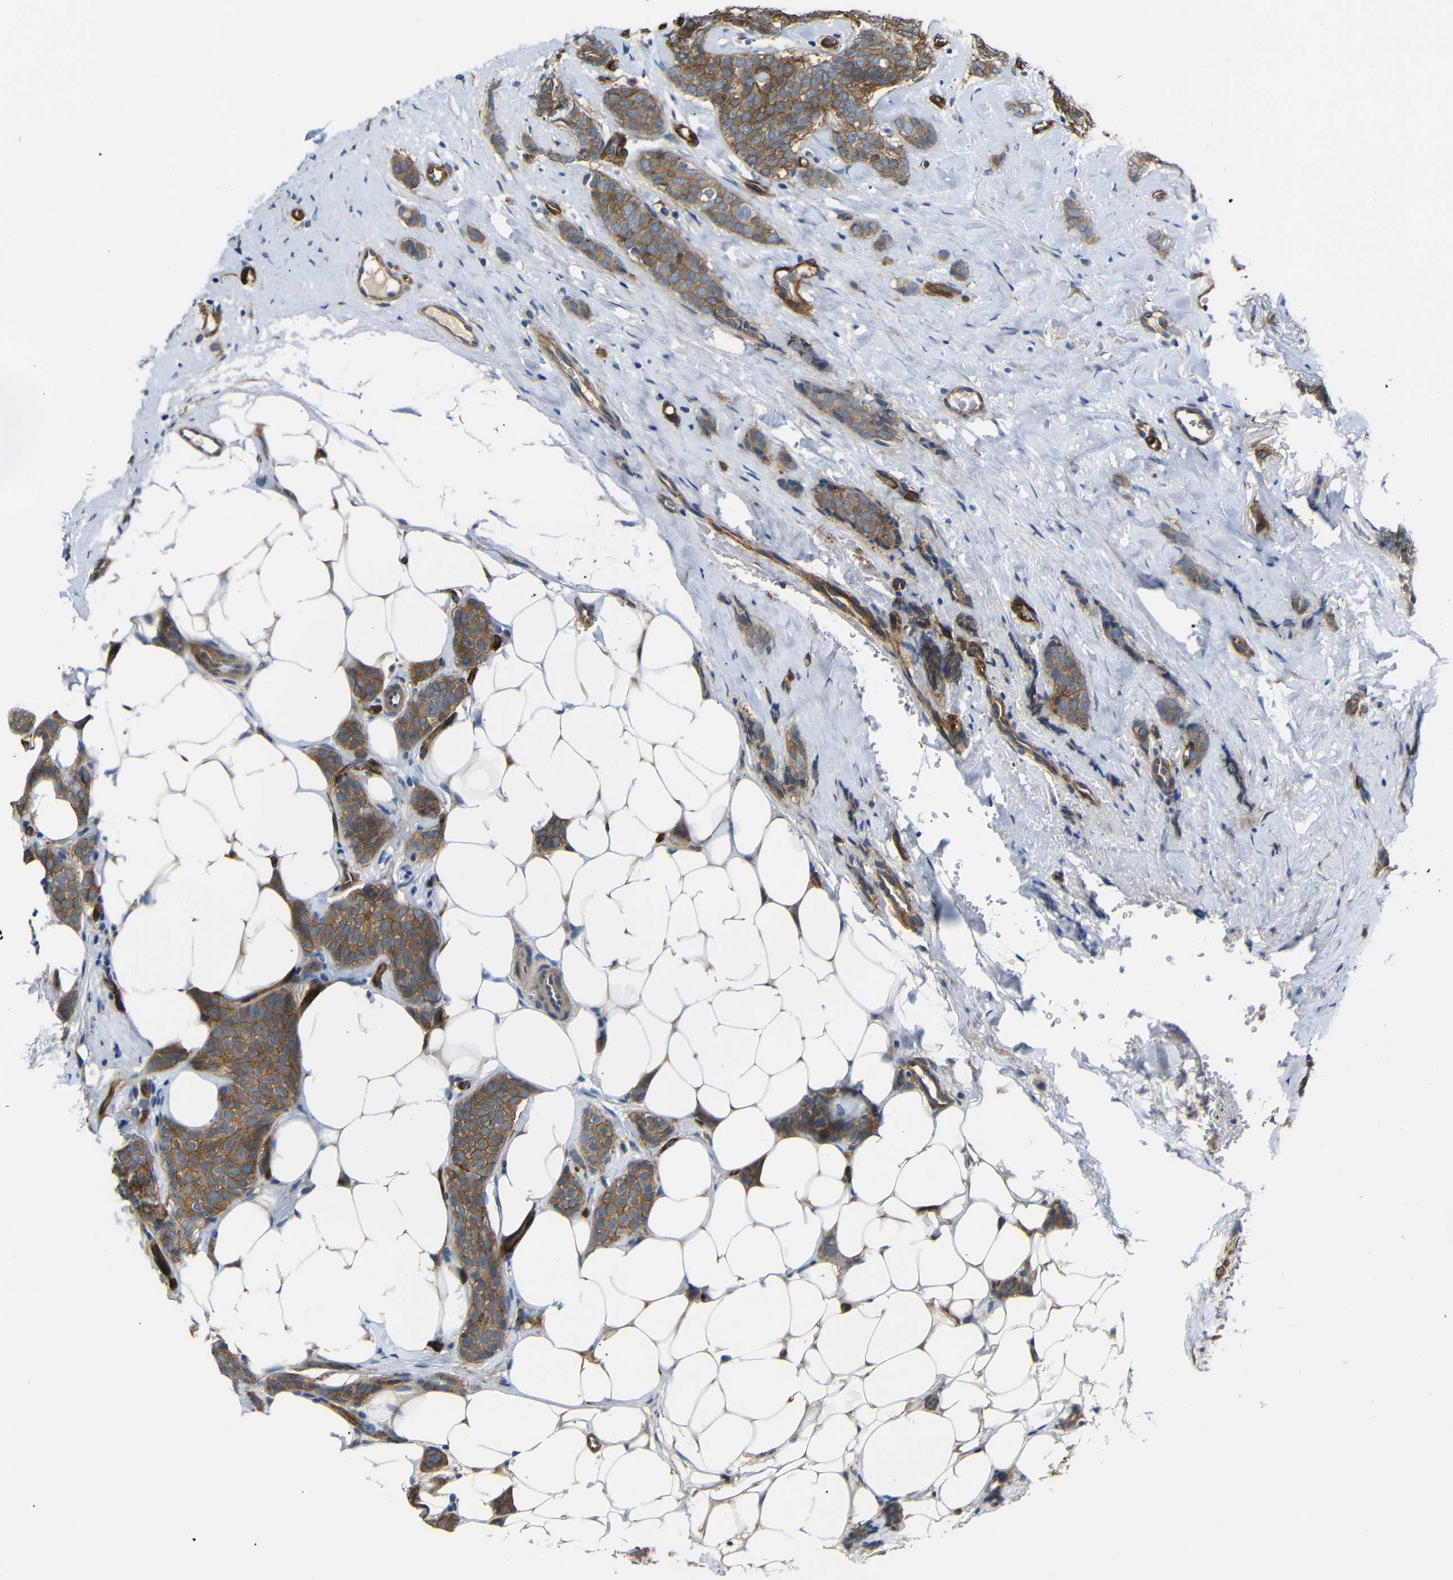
{"staining": {"intensity": "moderate", "quantity": ">75%", "location": "cytoplasmic/membranous"}, "tissue": "breast cancer", "cell_type": "Tumor cells", "image_type": "cancer", "snomed": [{"axis": "morphology", "description": "Lobular carcinoma"}, {"axis": "topography", "description": "Skin"}, {"axis": "topography", "description": "Breast"}], "caption": "Tumor cells exhibit medium levels of moderate cytoplasmic/membranous staining in approximately >75% of cells in human breast lobular carcinoma. Immunohistochemistry stains the protein in brown and the nuclei are stained blue.", "gene": "MYO1B", "patient": {"sex": "female", "age": 46}}